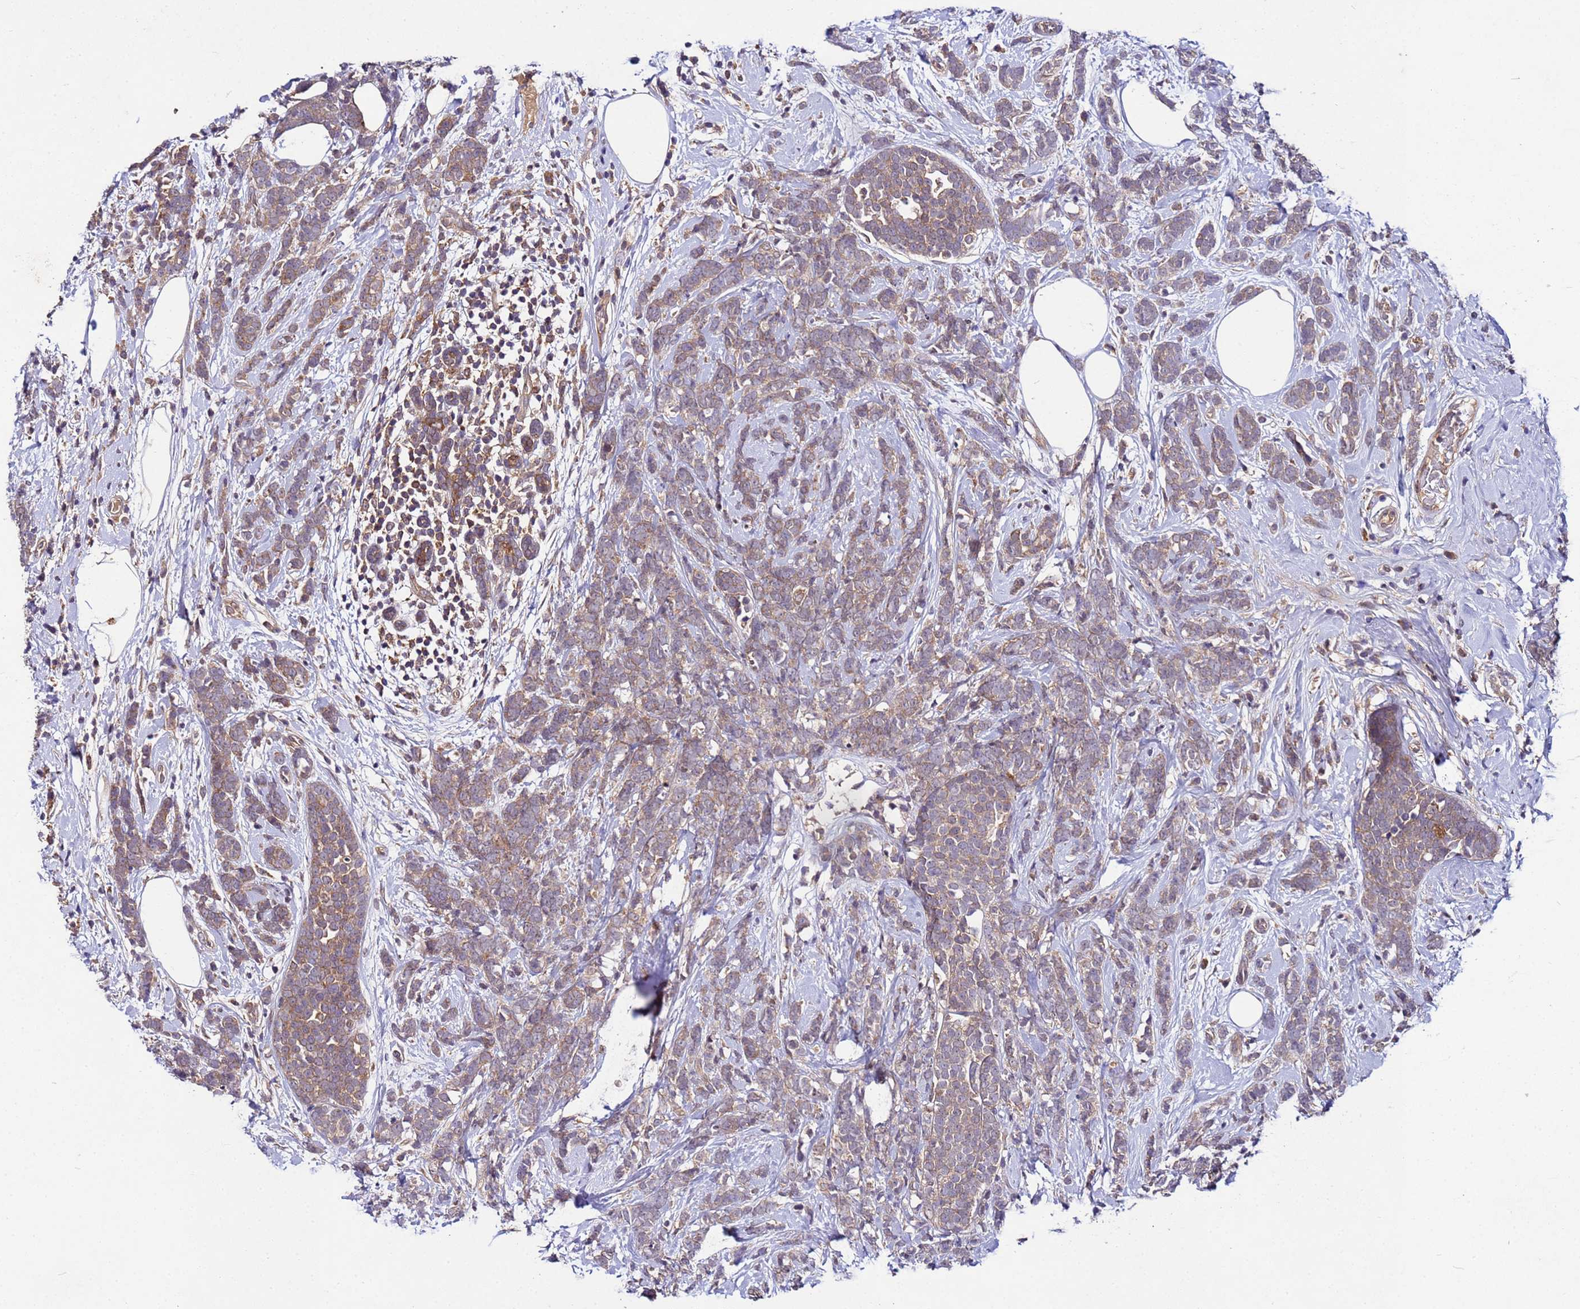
{"staining": {"intensity": "weak", "quantity": ">75%", "location": "cytoplasmic/membranous"}, "tissue": "breast cancer", "cell_type": "Tumor cells", "image_type": "cancer", "snomed": [{"axis": "morphology", "description": "Duct carcinoma"}, {"axis": "topography", "description": "Breast"}], "caption": "Approximately >75% of tumor cells in breast cancer (infiltrating ductal carcinoma) show weak cytoplasmic/membranous protein expression as visualized by brown immunohistochemical staining.", "gene": "GSPT2", "patient": {"sex": "female", "age": 75}}